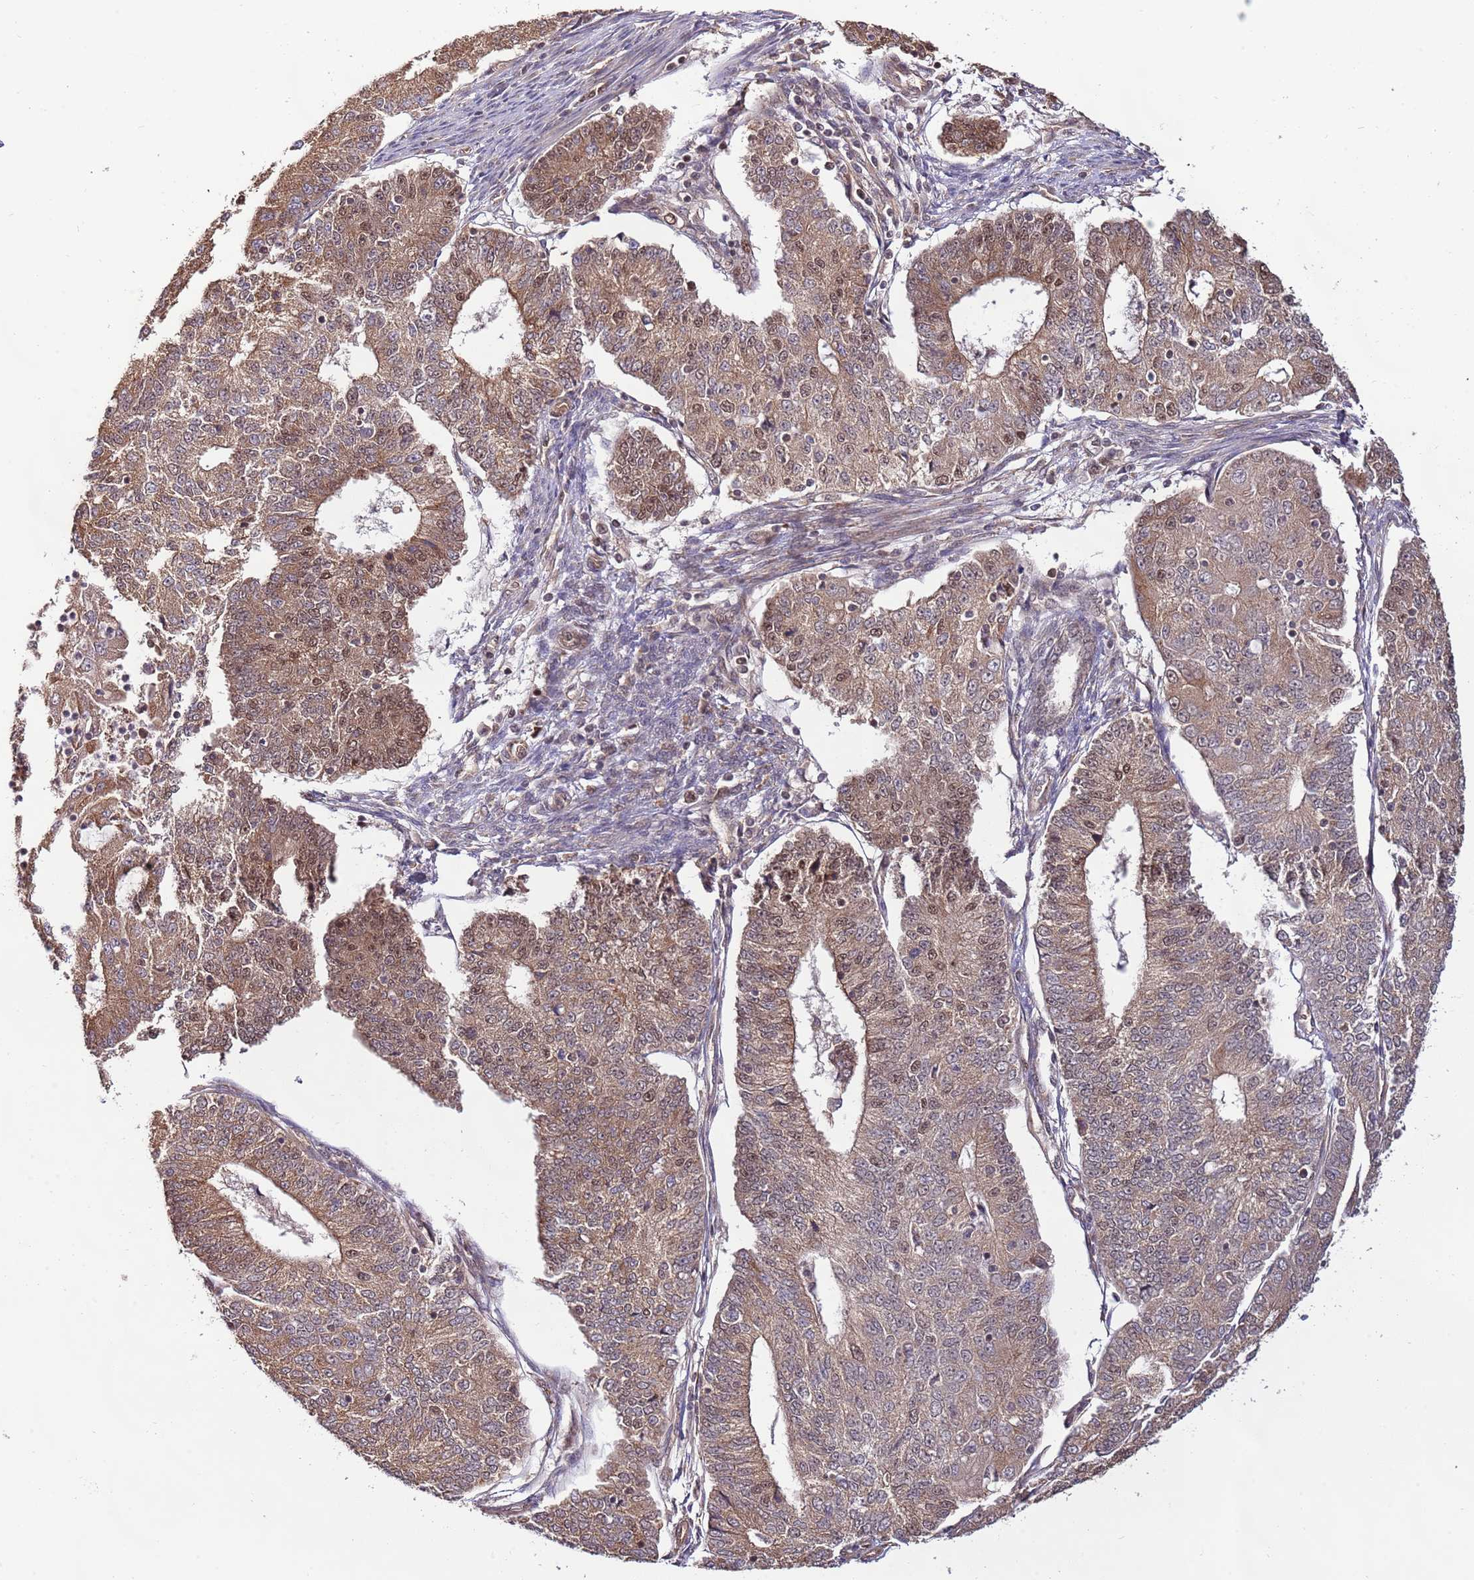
{"staining": {"intensity": "moderate", "quantity": "25%-75%", "location": "cytoplasmic/membranous,nuclear"}, "tissue": "endometrial cancer", "cell_type": "Tumor cells", "image_type": "cancer", "snomed": [{"axis": "morphology", "description": "Adenocarcinoma, NOS"}, {"axis": "topography", "description": "Endometrium"}], "caption": "A photomicrograph of endometrial adenocarcinoma stained for a protein reveals moderate cytoplasmic/membranous and nuclear brown staining in tumor cells.", "gene": "RIF1", "patient": {"sex": "female", "age": 56}}